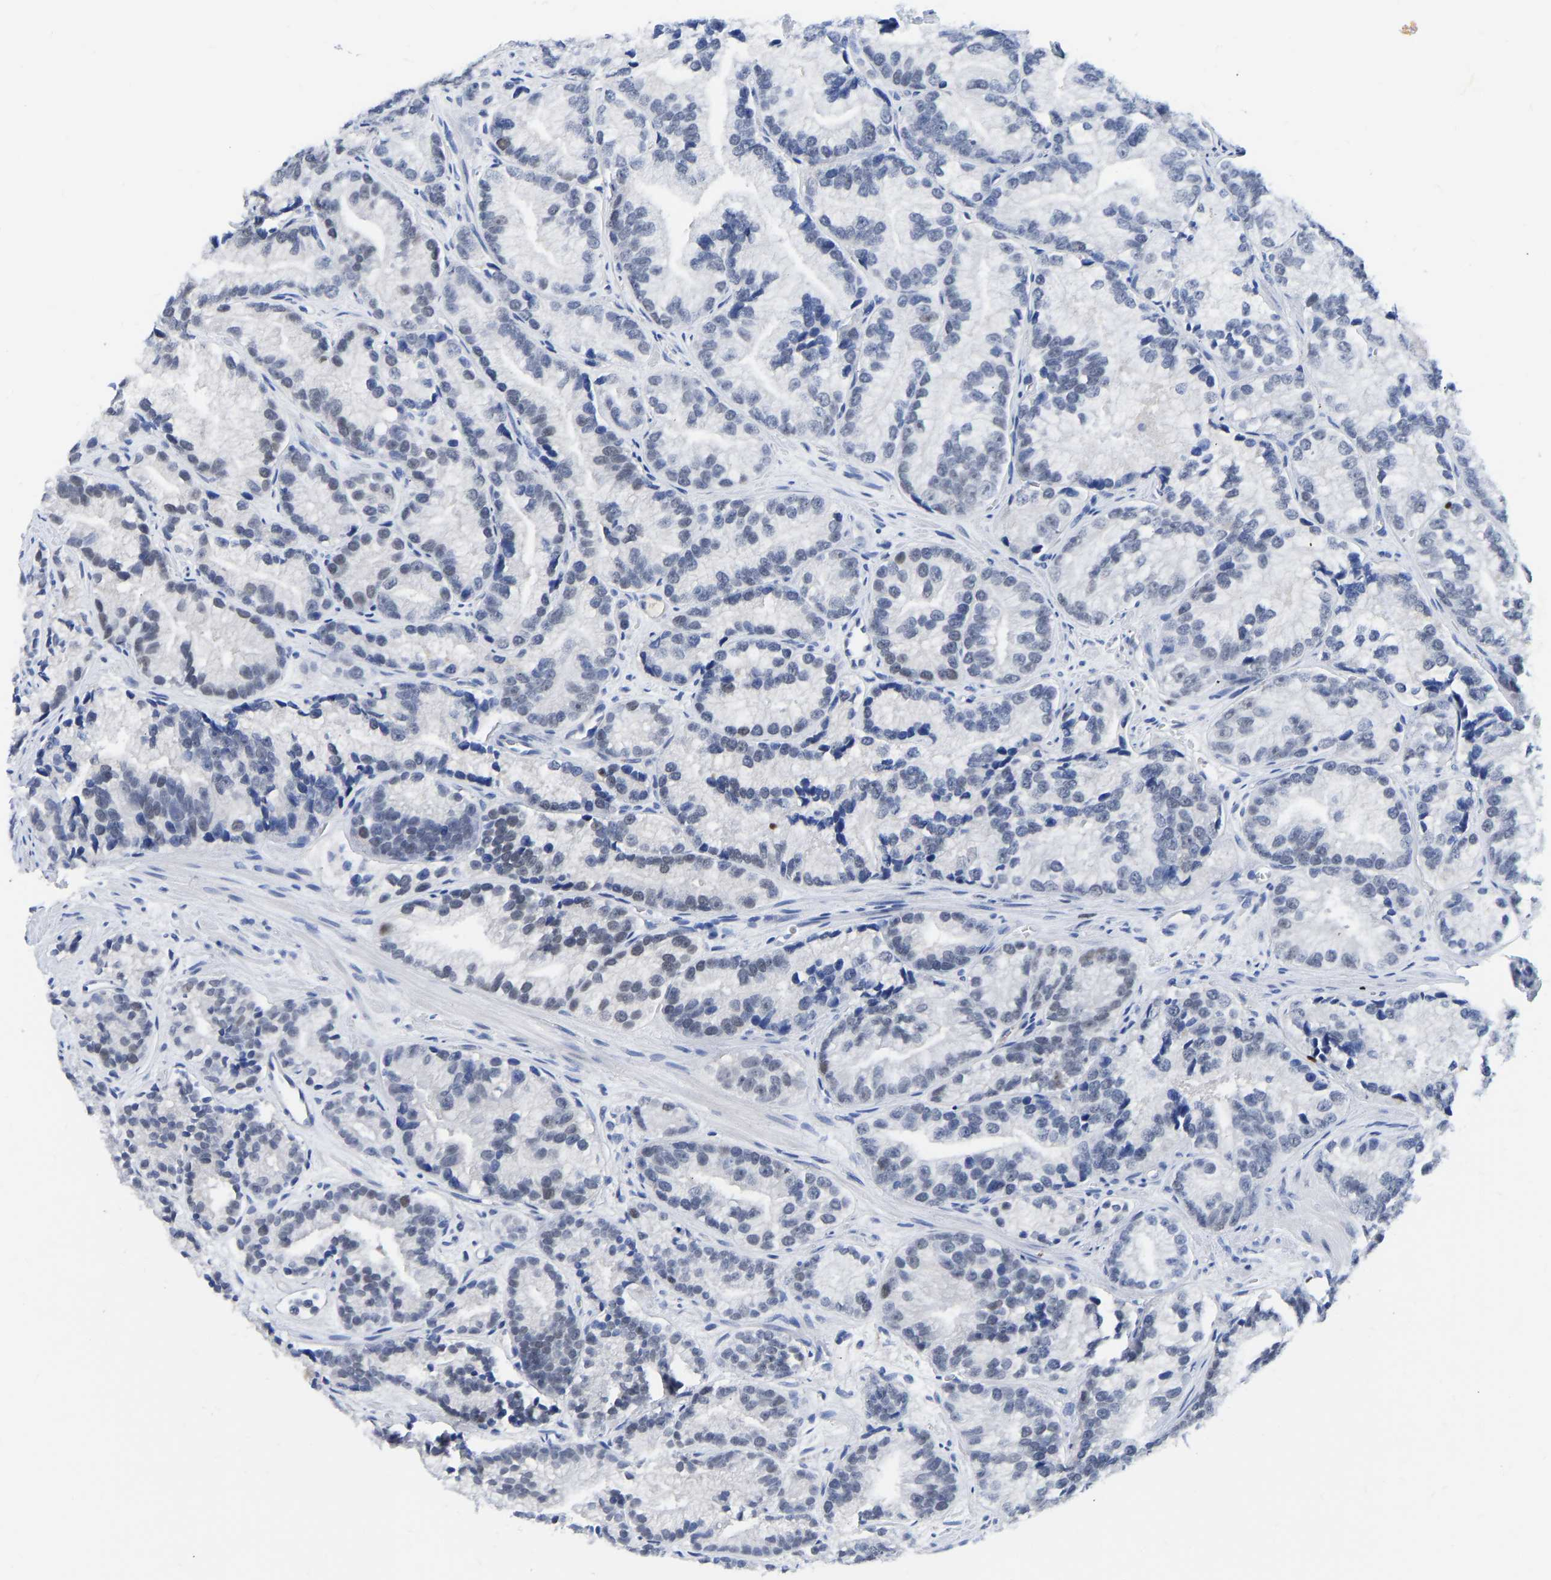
{"staining": {"intensity": "negative", "quantity": "none", "location": "none"}, "tissue": "prostate cancer", "cell_type": "Tumor cells", "image_type": "cancer", "snomed": [{"axis": "morphology", "description": "Adenocarcinoma, Low grade"}, {"axis": "topography", "description": "Prostate"}], "caption": "Histopathology image shows no significant protein positivity in tumor cells of low-grade adenocarcinoma (prostate).", "gene": "TCF7", "patient": {"sex": "male", "age": 89}}